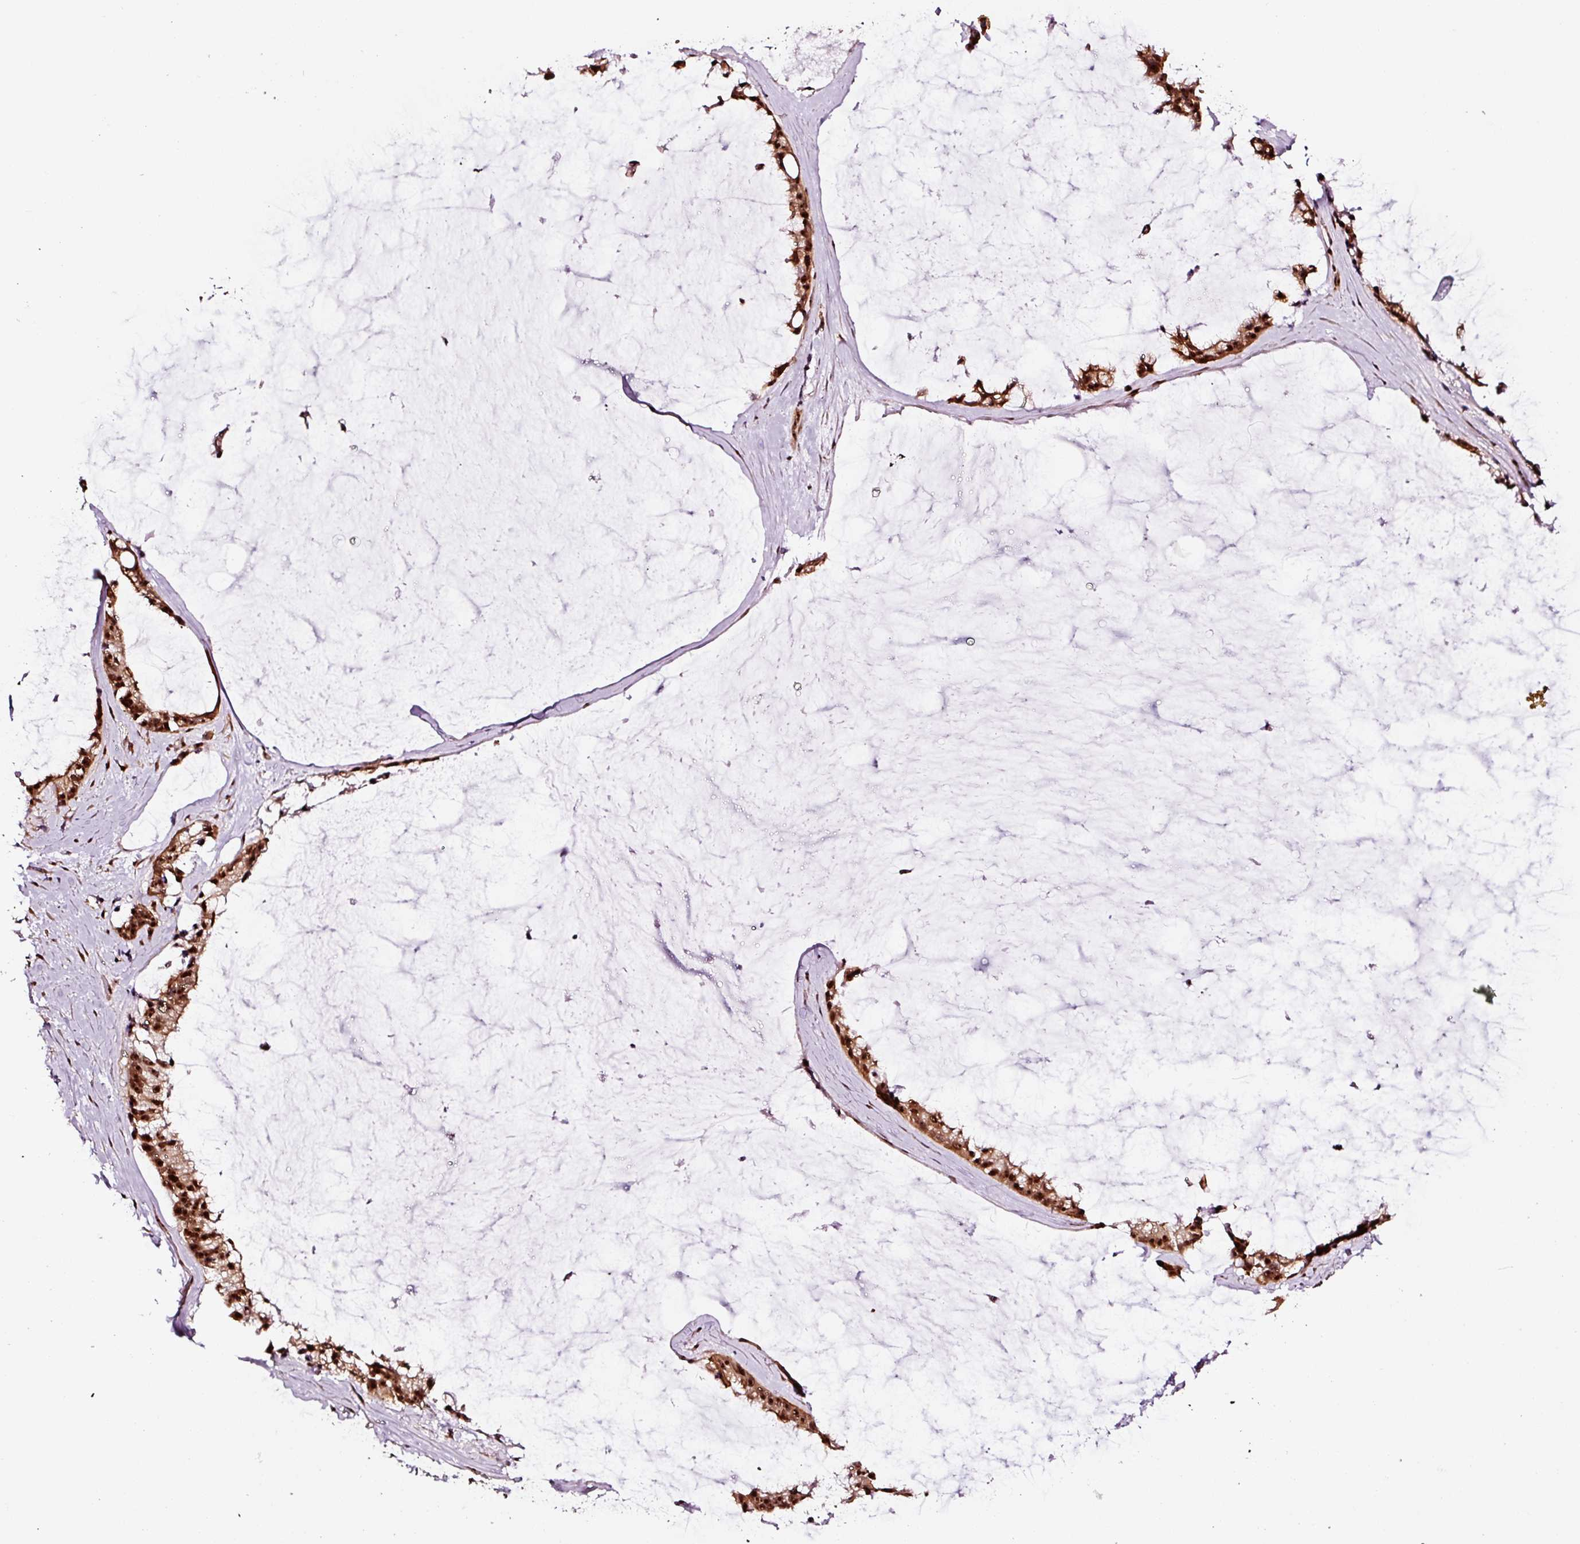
{"staining": {"intensity": "strong", "quantity": ">75%", "location": "cytoplasmic/membranous,nuclear"}, "tissue": "ovarian cancer", "cell_type": "Tumor cells", "image_type": "cancer", "snomed": [{"axis": "morphology", "description": "Cystadenocarcinoma, mucinous, NOS"}, {"axis": "topography", "description": "Ovary"}], "caption": "Immunohistochemical staining of human mucinous cystadenocarcinoma (ovarian) displays high levels of strong cytoplasmic/membranous and nuclear protein staining in about >75% of tumor cells.", "gene": "GNL3", "patient": {"sex": "female", "age": 39}}